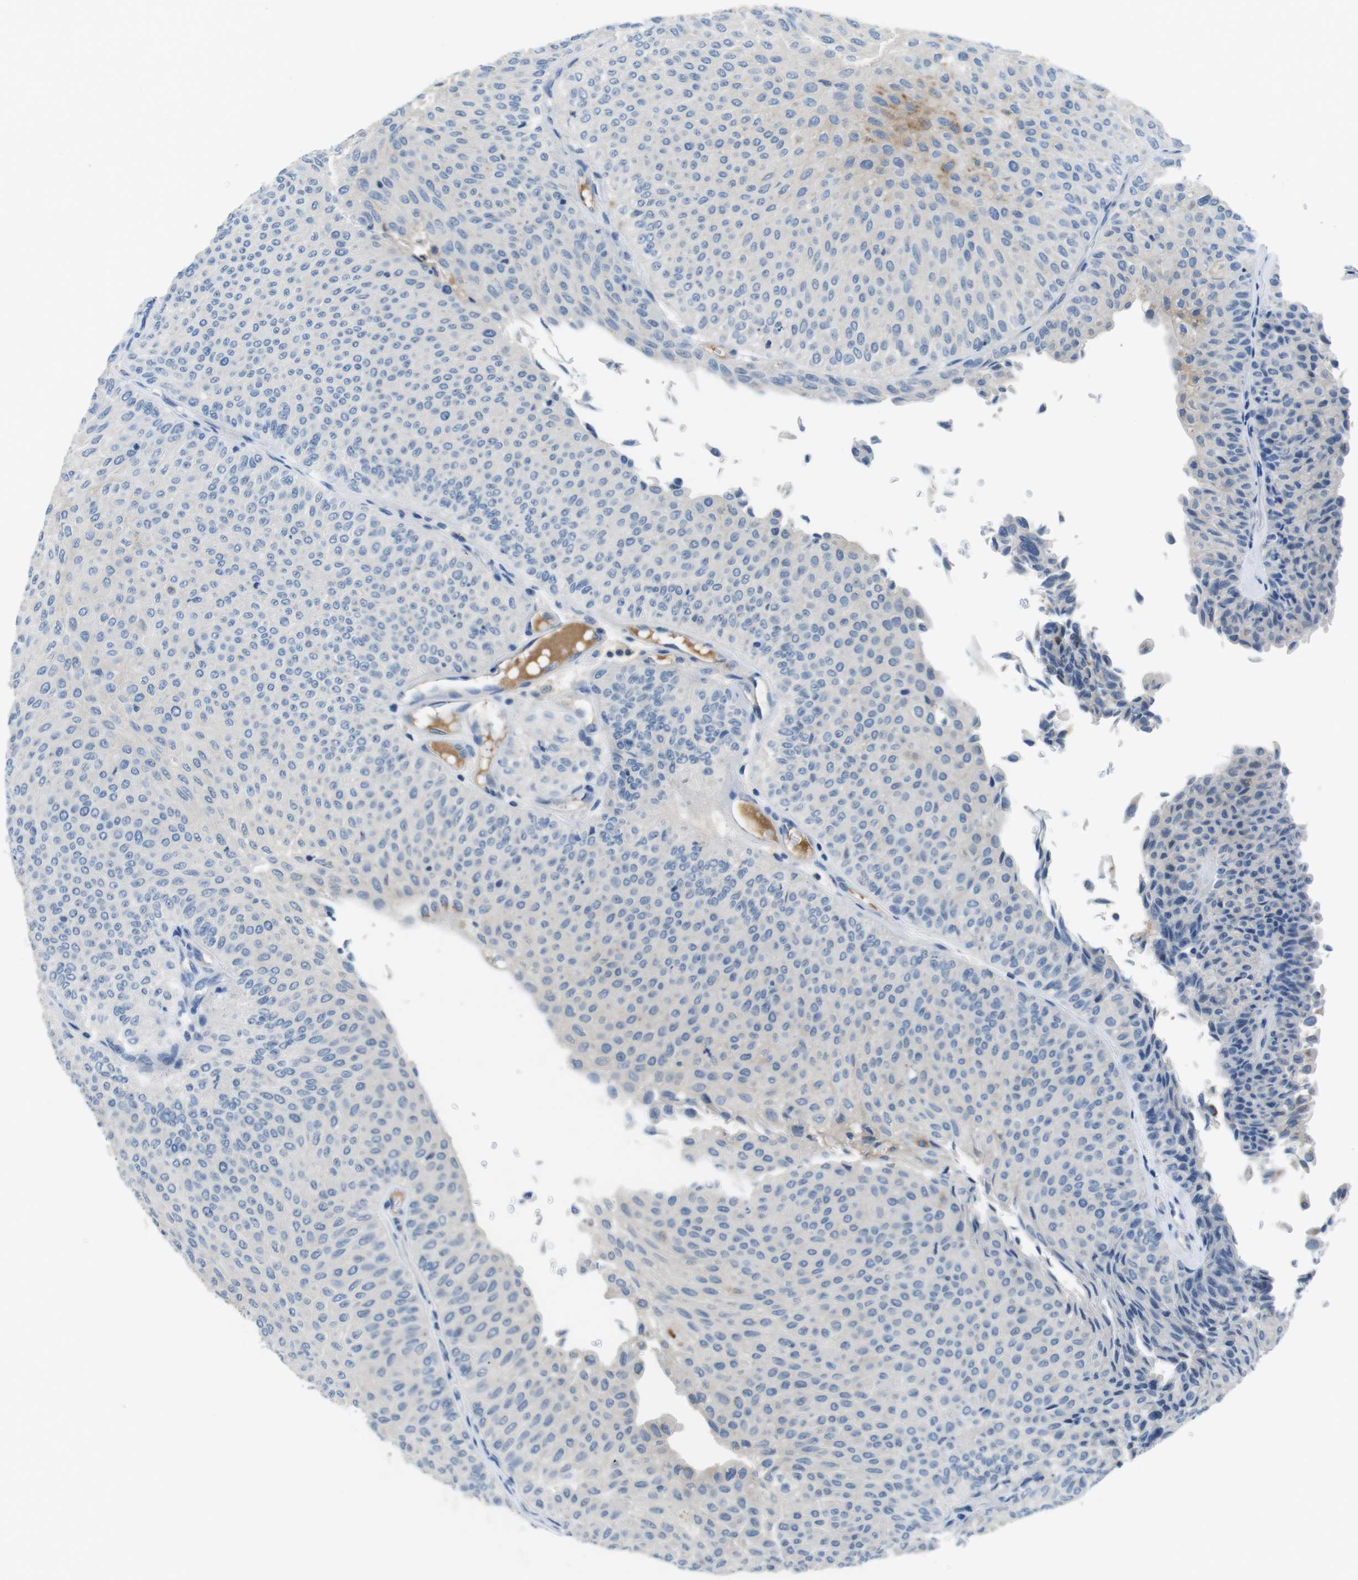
{"staining": {"intensity": "negative", "quantity": "none", "location": "none"}, "tissue": "urothelial cancer", "cell_type": "Tumor cells", "image_type": "cancer", "snomed": [{"axis": "morphology", "description": "Urothelial carcinoma, Low grade"}, {"axis": "topography", "description": "Urinary bladder"}], "caption": "Human urothelial cancer stained for a protein using immunohistochemistry reveals no positivity in tumor cells.", "gene": "SLC35A3", "patient": {"sex": "male", "age": 78}}